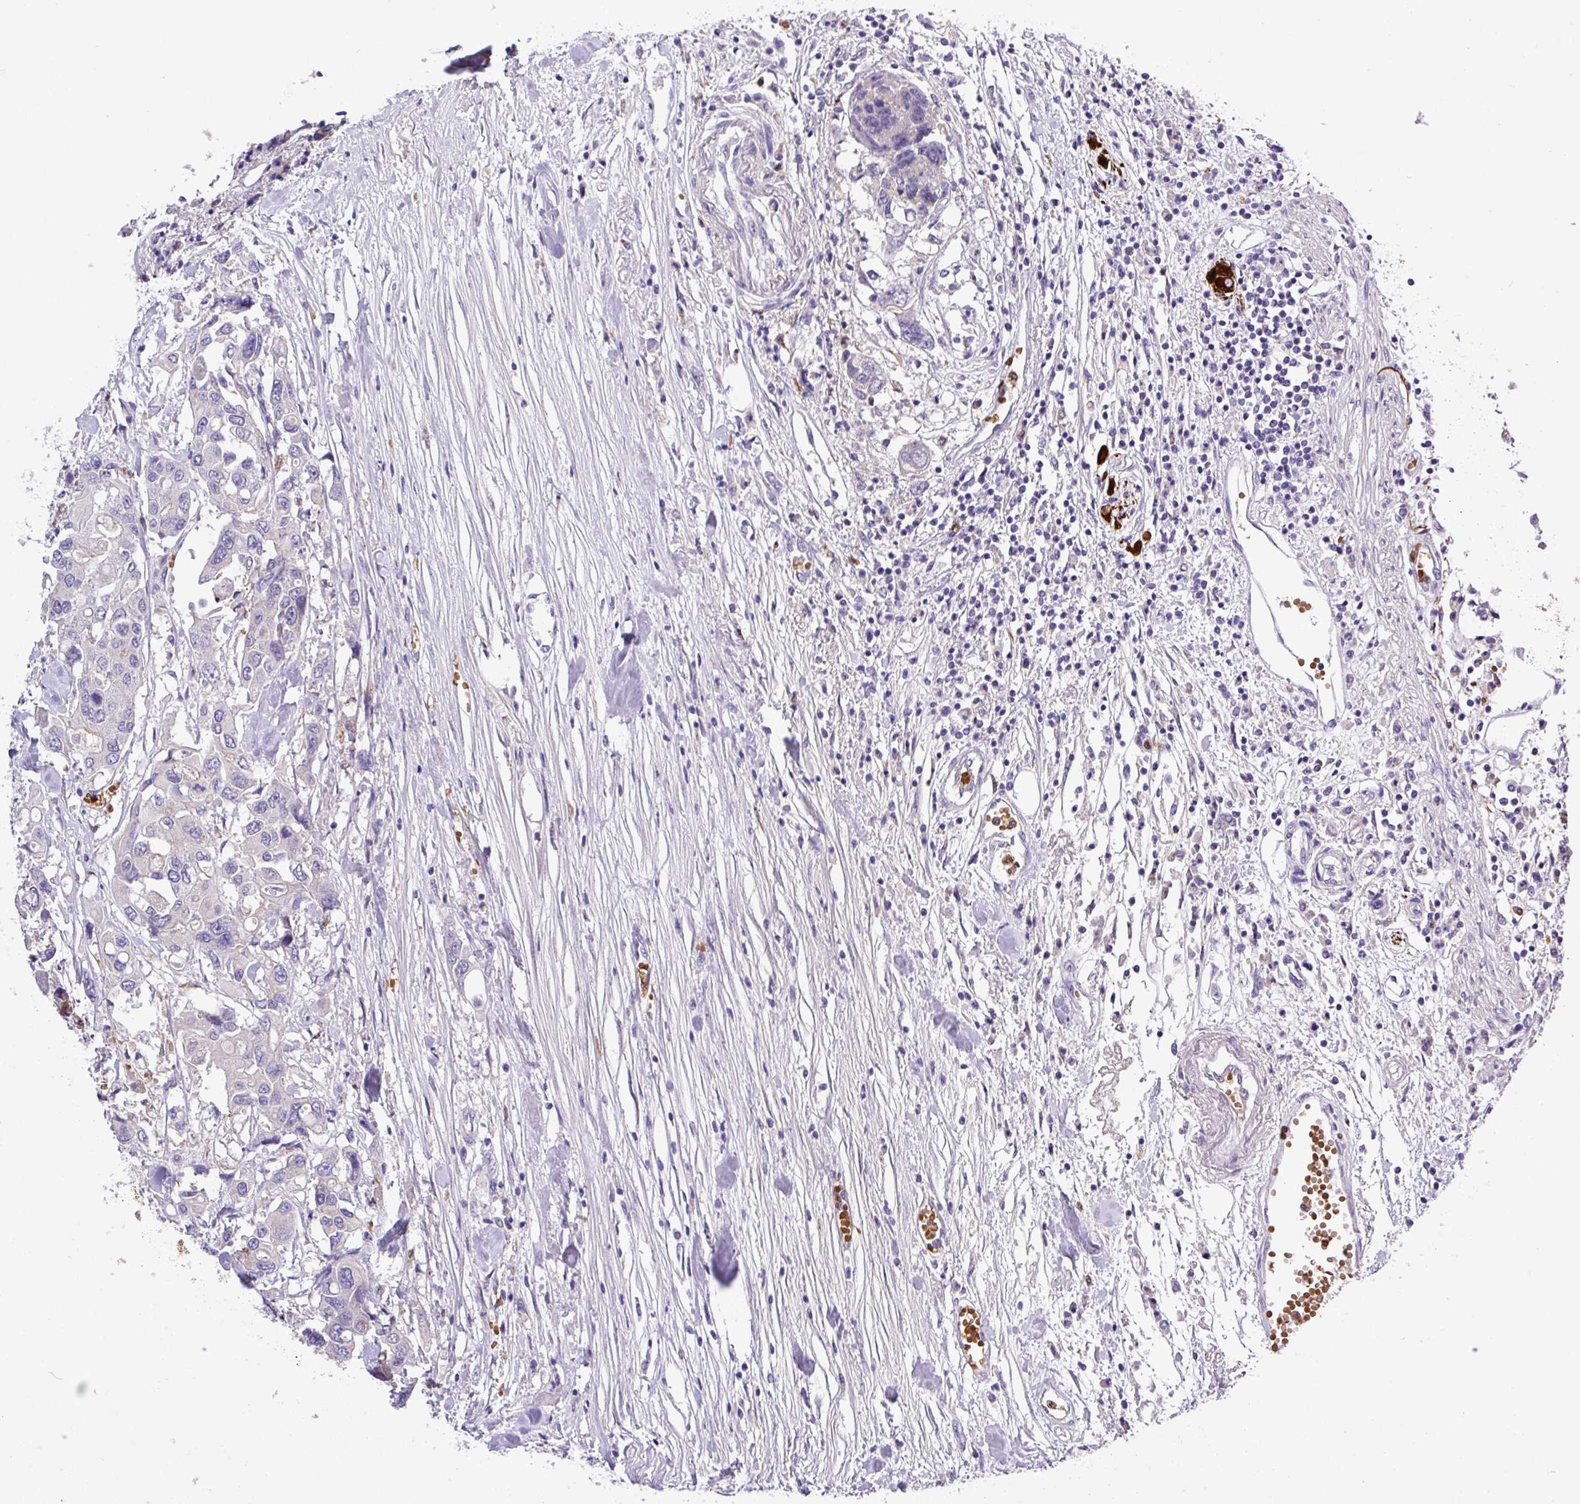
{"staining": {"intensity": "negative", "quantity": "none", "location": "none"}, "tissue": "colorectal cancer", "cell_type": "Tumor cells", "image_type": "cancer", "snomed": [{"axis": "morphology", "description": "Adenocarcinoma, NOS"}, {"axis": "topography", "description": "Colon"}], "caption": "An image of colorectal adenocarcinoma stained for a protein reveals no brown staining in tumor cells.", "gene": "MGAT4B", "patient": {"sex": "male", "age": 77}}